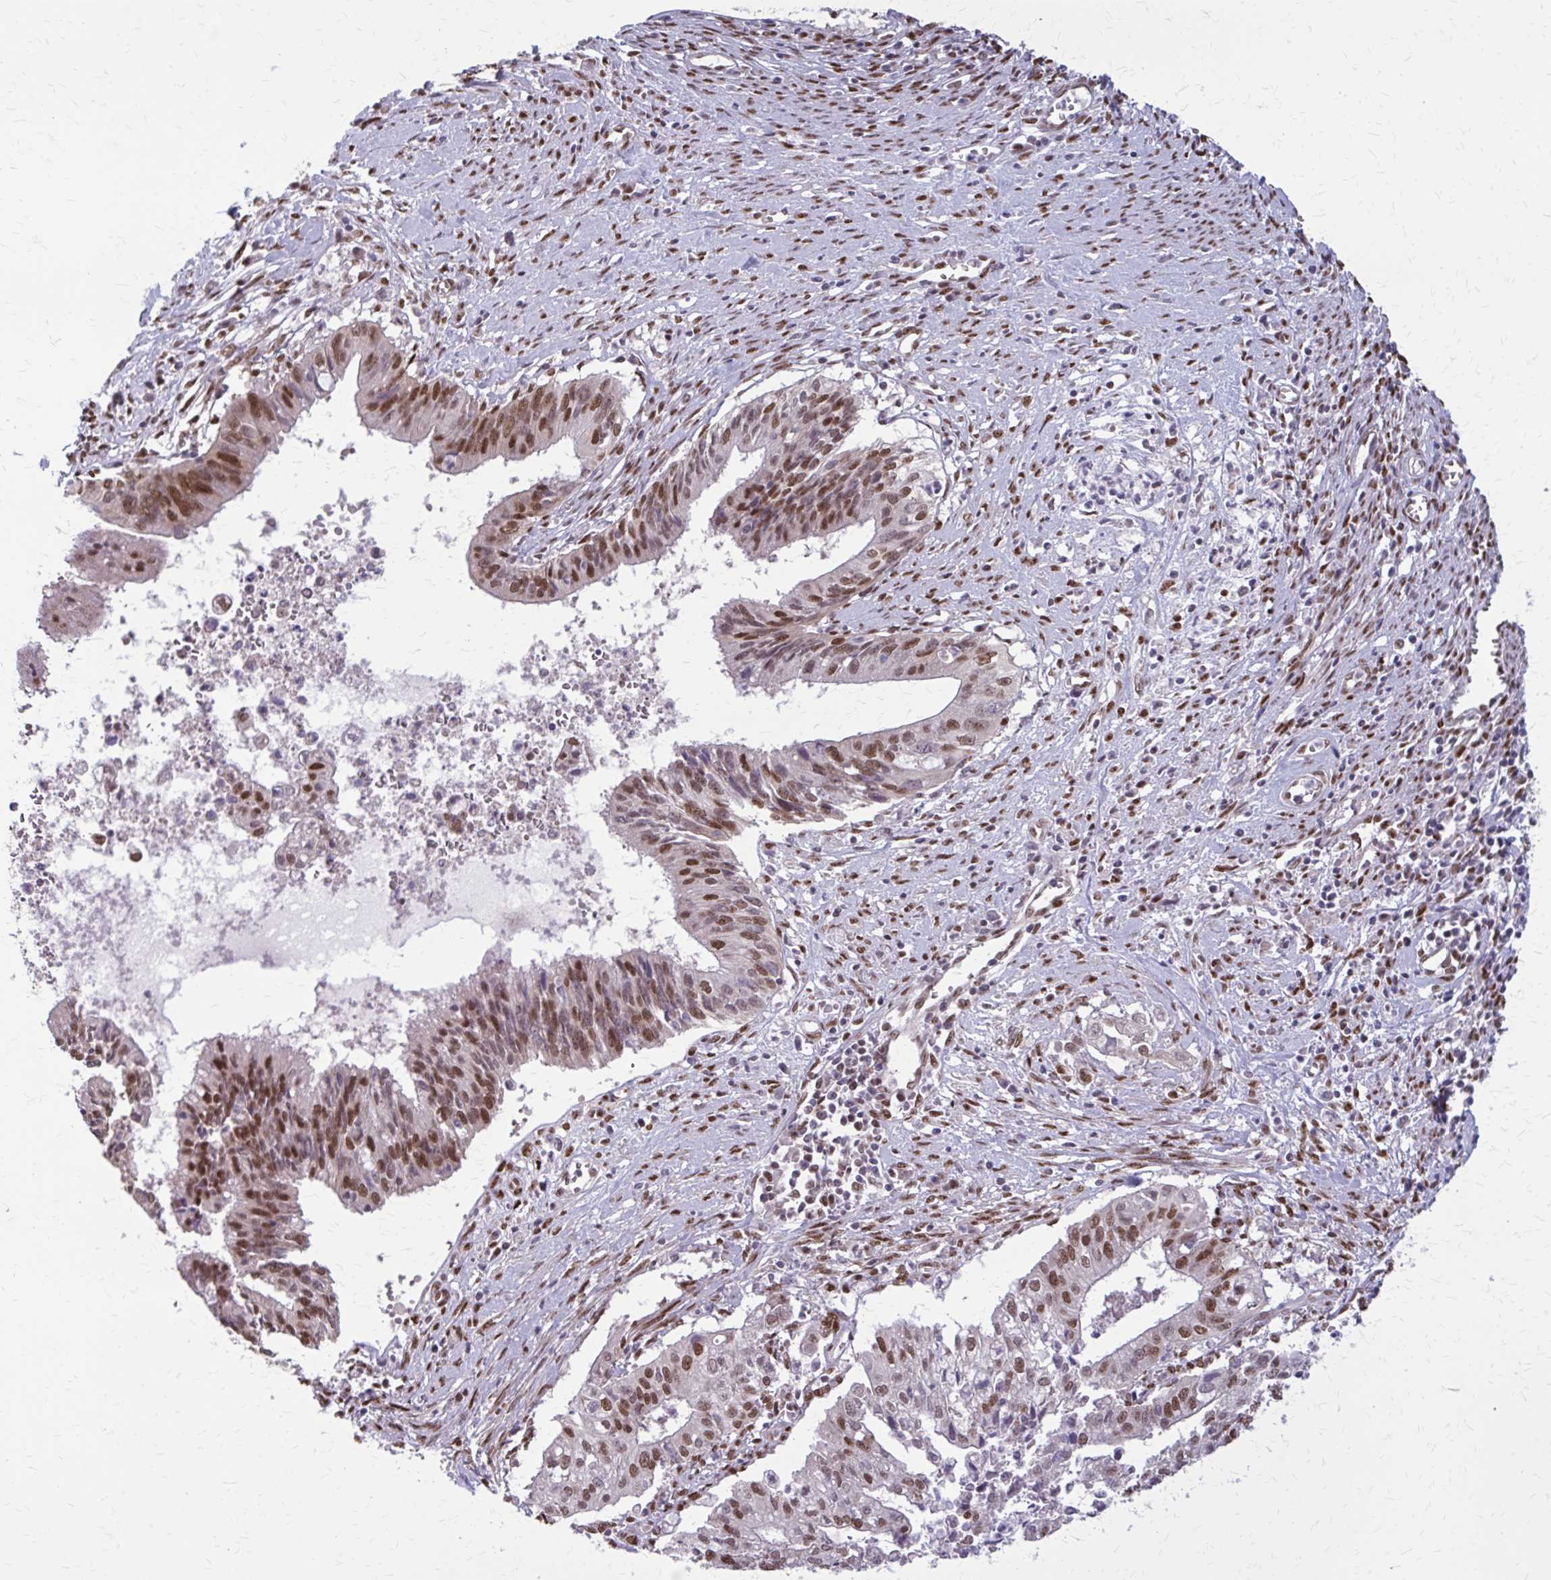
{"staining": {"intensity": "moderate", "quantity": ">75%", "location": "nuclear"}, "tissue": "cervical cancer", "cell_type": "Tumor cells", "image_type": "cancer", "snomed": [{"axis": "morphology", "description": "Adenocarcinoma, NOS"}, {"axis": "topography", "description": "Cervix"}], "caption": "There is medium levels of moderate nuclear expression in tumor cells of cervical cancer, as demonstrated by immunohistochemical staining (brown color).", "gene": "TTF1", "patient": {"sex": "female", "age": 44}}